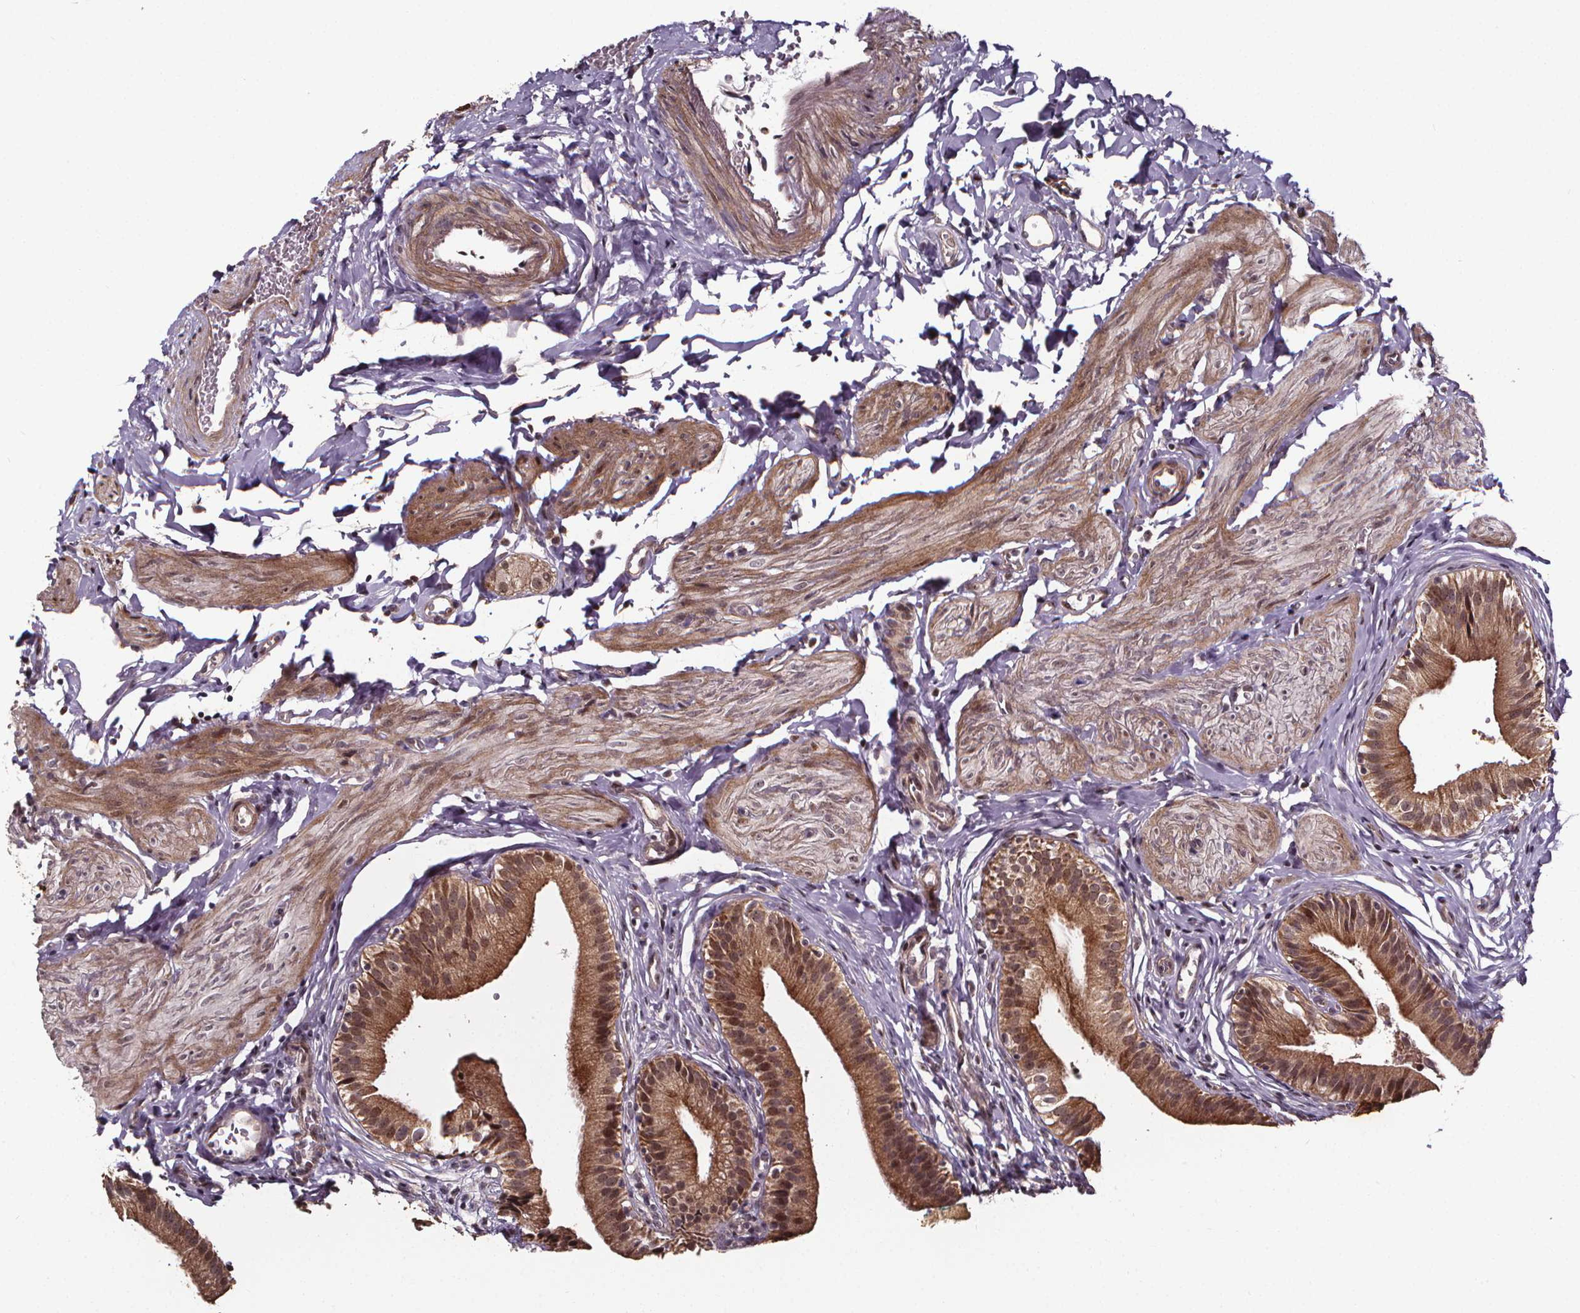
{"staining": {"intensity": "moderate", "quantity": ">75%", "location": "cytoplasmic/membranous,nuclear"}, "tissue": "gallbladder", "cell_type": "Glandular cells", "image_type": "normal", "snomed": [{"axis": "morphology", "description": "Normal tissue, NOS"}, {"axis": "topography", "description": "Gallbladder"}], "caption": "Protein analysis of benign gallbladder demonstrates moderate cytoplasmic/membranous,nuclear staining in about >75% of glandular cells. (DAB IHC, brown staining for protein, blue staining for nuclei).", "gene": "DDIT3", "patient": {"sex": "female", "age": 47}}